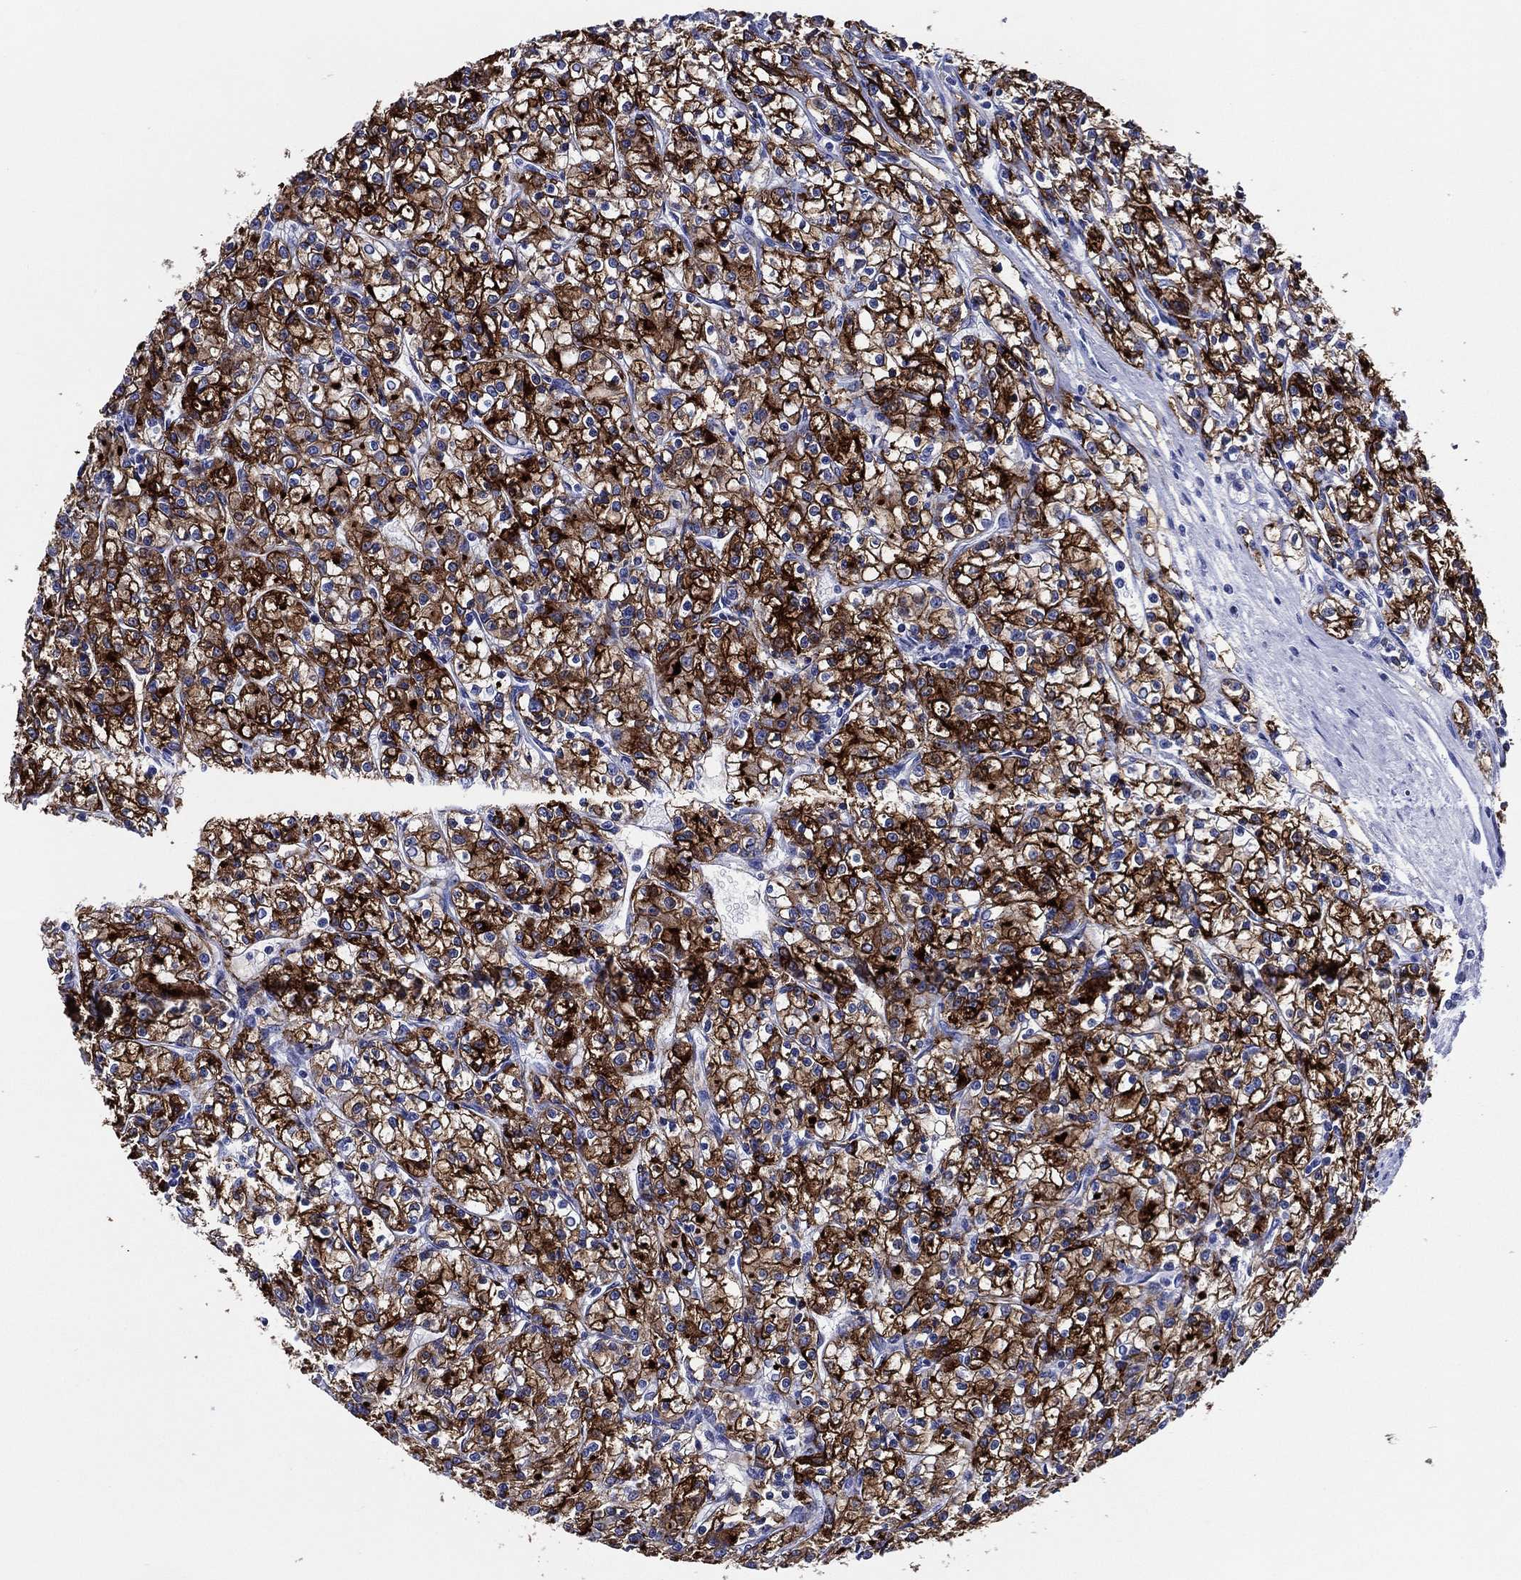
{"staining": {"intensity": "strong", "quantity": ">75%", "location": "cytoplasmic/membranous"}, "tissue": "renal cancer", "cell_type": "Tumor cells", "image_type": "cancer", "snomed": [{"axis": "morphology", "description": "Adenocarcinoma, NOS"}, {"axis": "topography", "description": "Kidney"}], "caption": "An IHC image of neoplastic tissue is shown. Protein staining in brown labels strong cytoplasmic/membranous positivity in renal cancer (adenocarcinoma) within tumor cells.", "gene": "ACE2", "patient": {"sex": "female", "age": 59}}